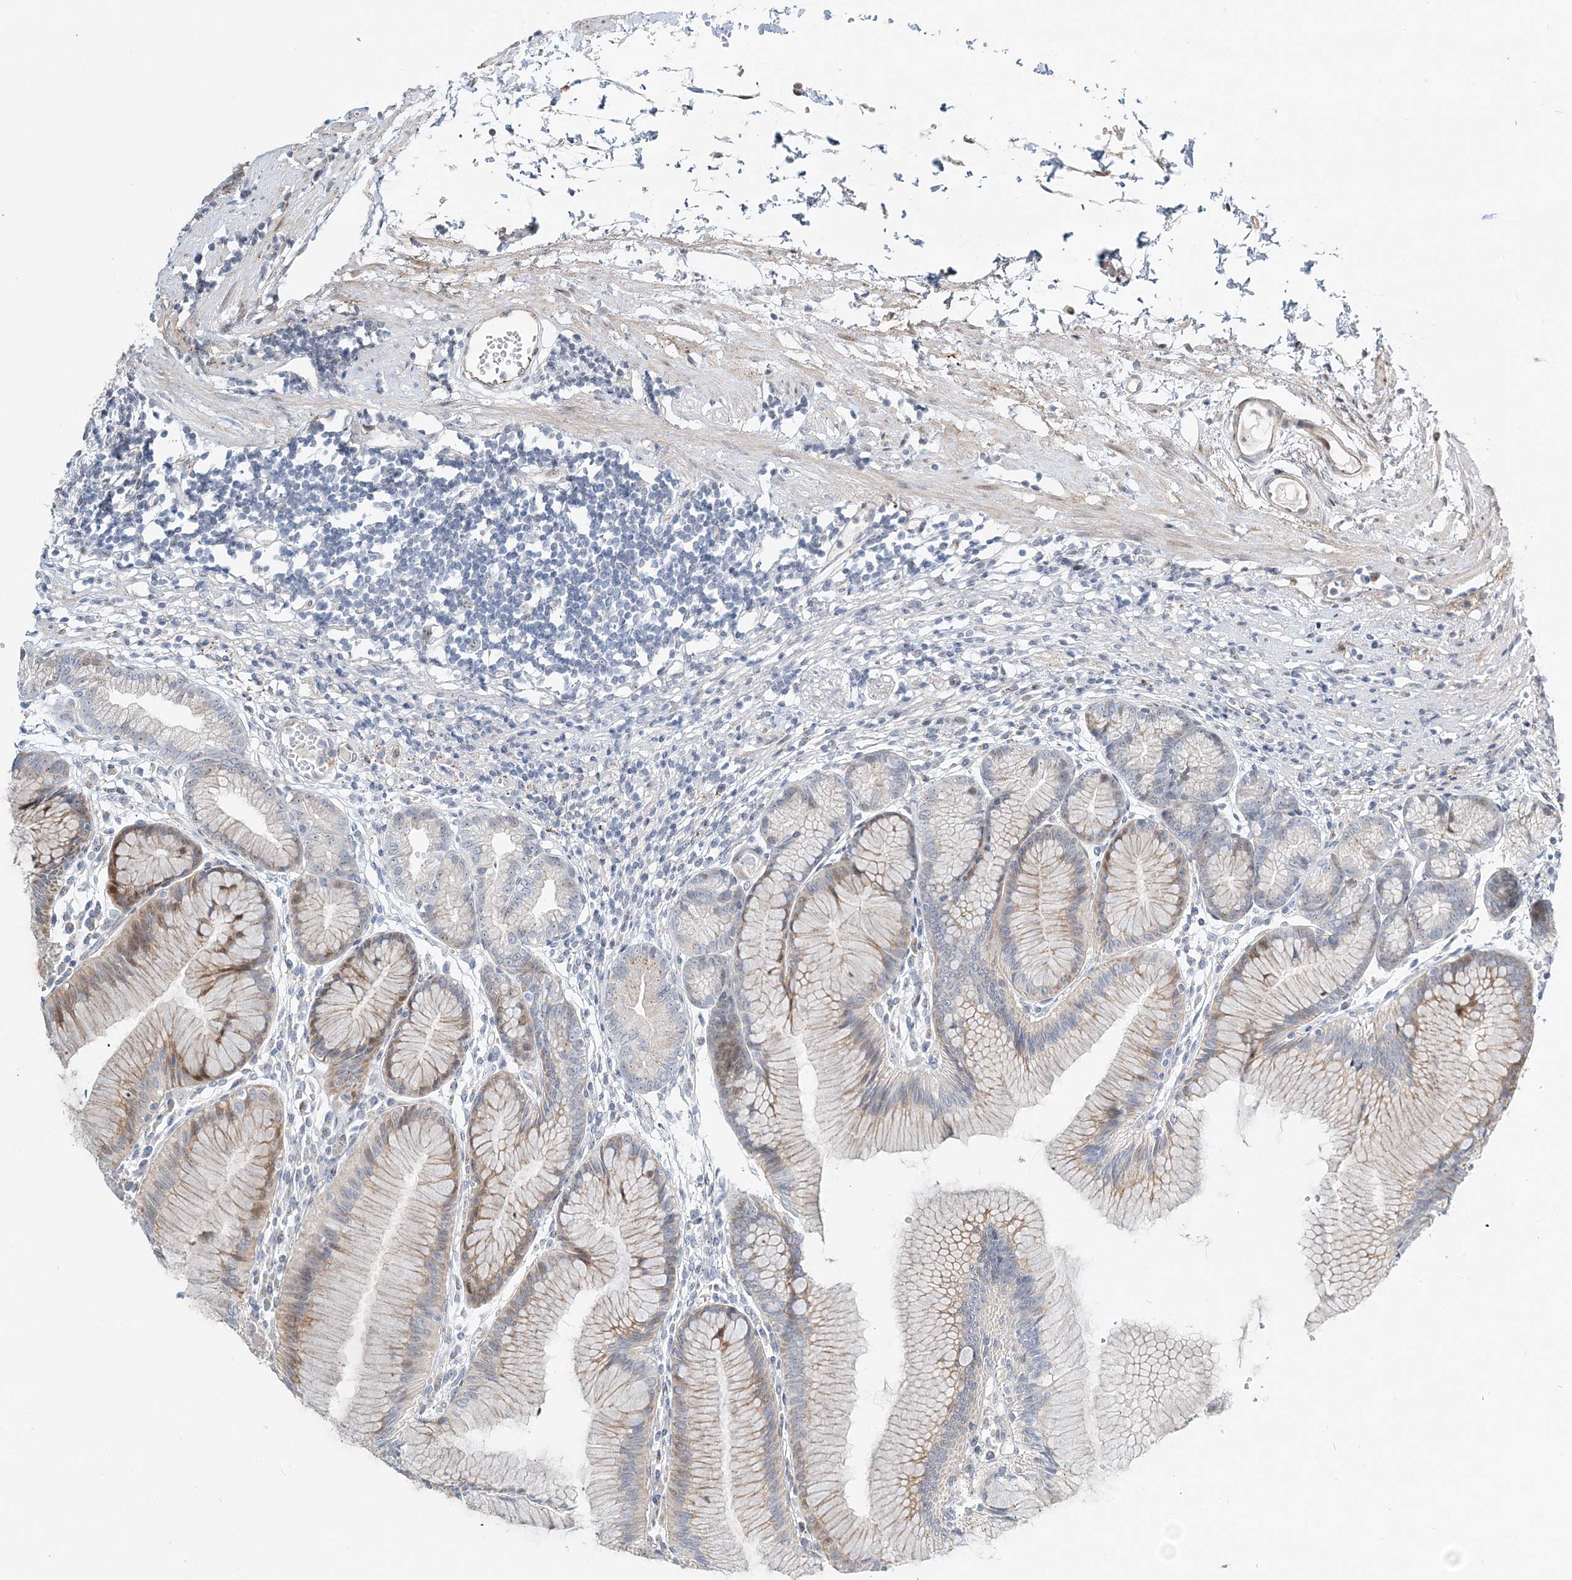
{"staining": {"intensity": "weak", "quantity": "25%-75%", "location": "cytoplasmic/membranous,nuclear"}, "tissue": "stomach", "cell_type": "Glandular cells", "image_type": "normal", "snomed": [{"axis": "morphology", "description": "Normal tissue, NOS"}, {"axis": "topography", "description": "Stomach"}], "caption": "A high-resolution histopathology image shows immunohistochemistry staining of benign stomach, which reveals weak cytoplasmic/membranous,nuclear expression in about 25%-75% of glandular cells. Ihc stains the protein in brown and the nuclei are stained blue.", "gene": "CXXC5", "patient": {"sex": "female", "age": 57}}